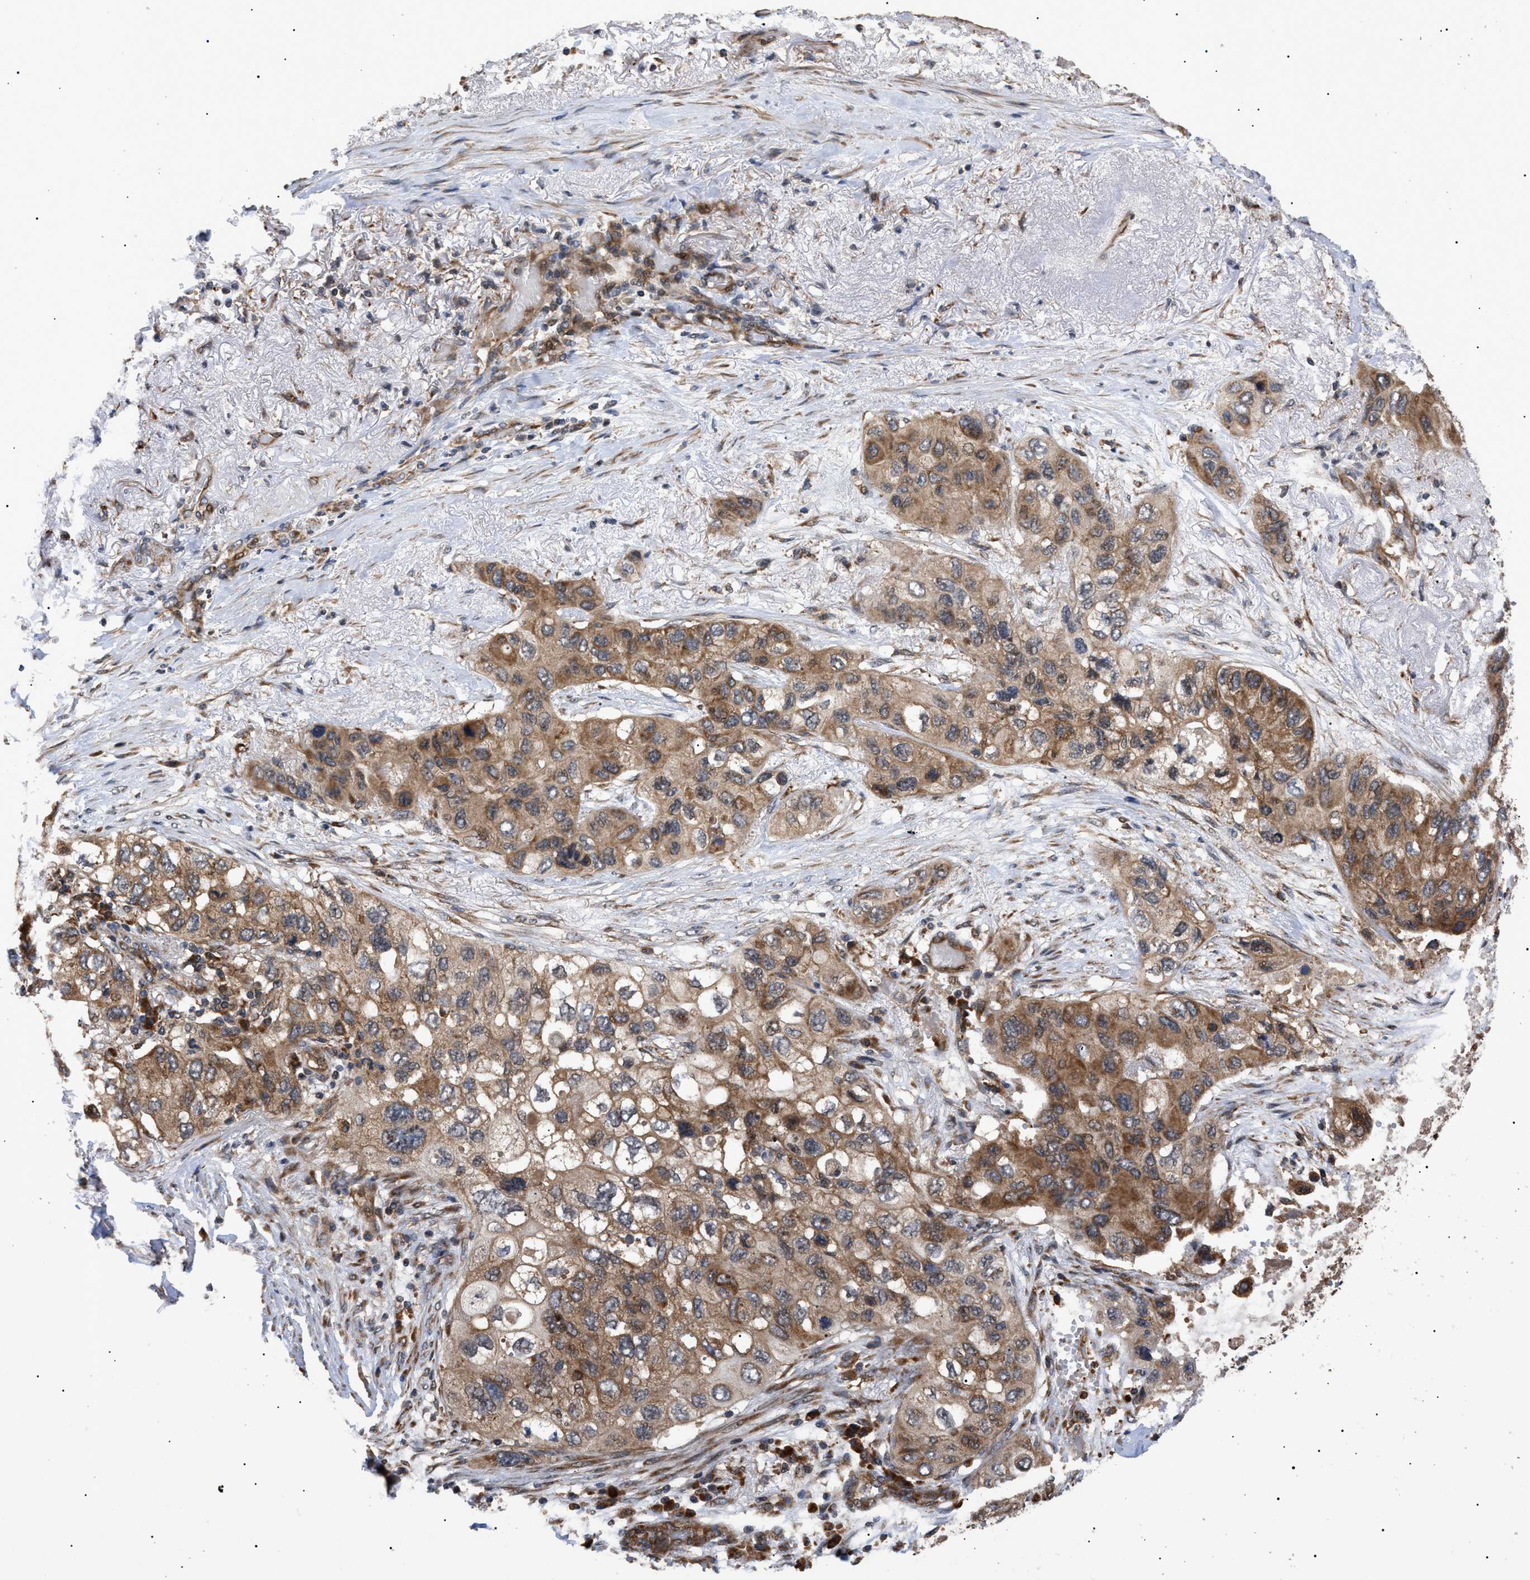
{"staining": {"intensity": "moderate", "quantity": ">75%", "location": "cytoplasmic/membranous,nuclear"}, "tissue": "lung cancer", "cell_type": "Tumor cells", "image_type": "cancer", "snomed": [{"axis": "morphology", "description": "Squamous cell carcinoma, NOS"}, {"axis": "topography", "description": "Lung"}], "caption": "Immunohistochemistry (IHC) image of neoplastic tissue: human lung squamous cell carcinoma stained using immunohistochemistry reveals medium levels of moderate protein expression localized specifically in the cytoplasmic/membranous and nuclear of tumor cells, appearing as a cytoplasmic/membranous and nuclear brown color.", "gene": "ASTL", "patient": {"sex": "female", "age": 73}}